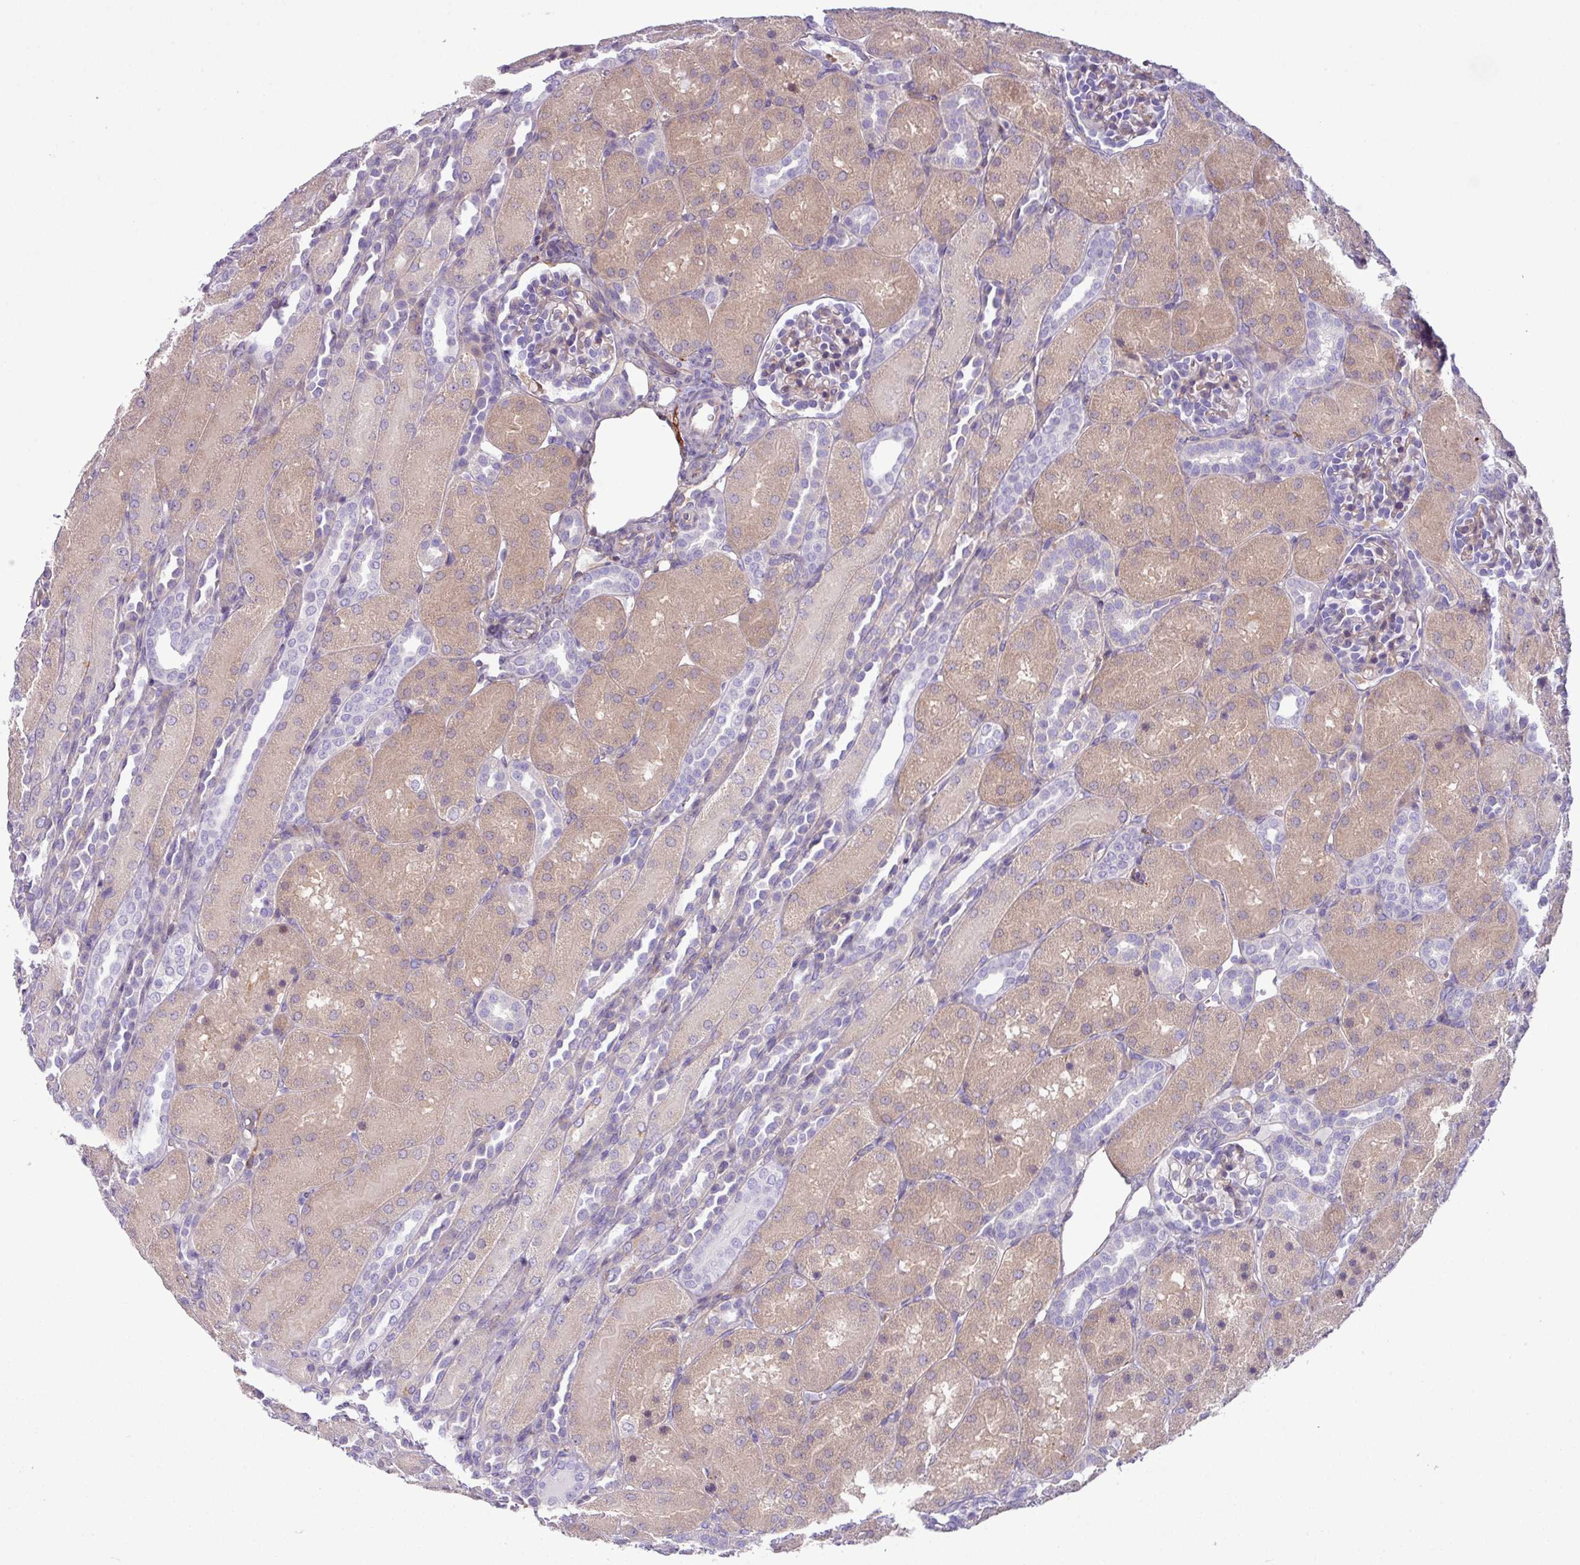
{"staining": {"intensity": "weak", "quantity": "25%-75%", "location": "cytoplasmic/membranous"}, "tissue": "kidney", "cell_type": "Cells in glomeruli", "image_type": "normal", "snomed": [{"axis": "morphology", "description": "Normal tissue, NOS"}, {"axis": "topography", "description": "Kidney"}], "caption": "A histopathology image of human kidney stained for a protein shows weak cytoplasmic/membranous brown staining in cells in glomeruli.", "gene": "KIRREL3", "patient": {"sex": "male", "age": 1}}